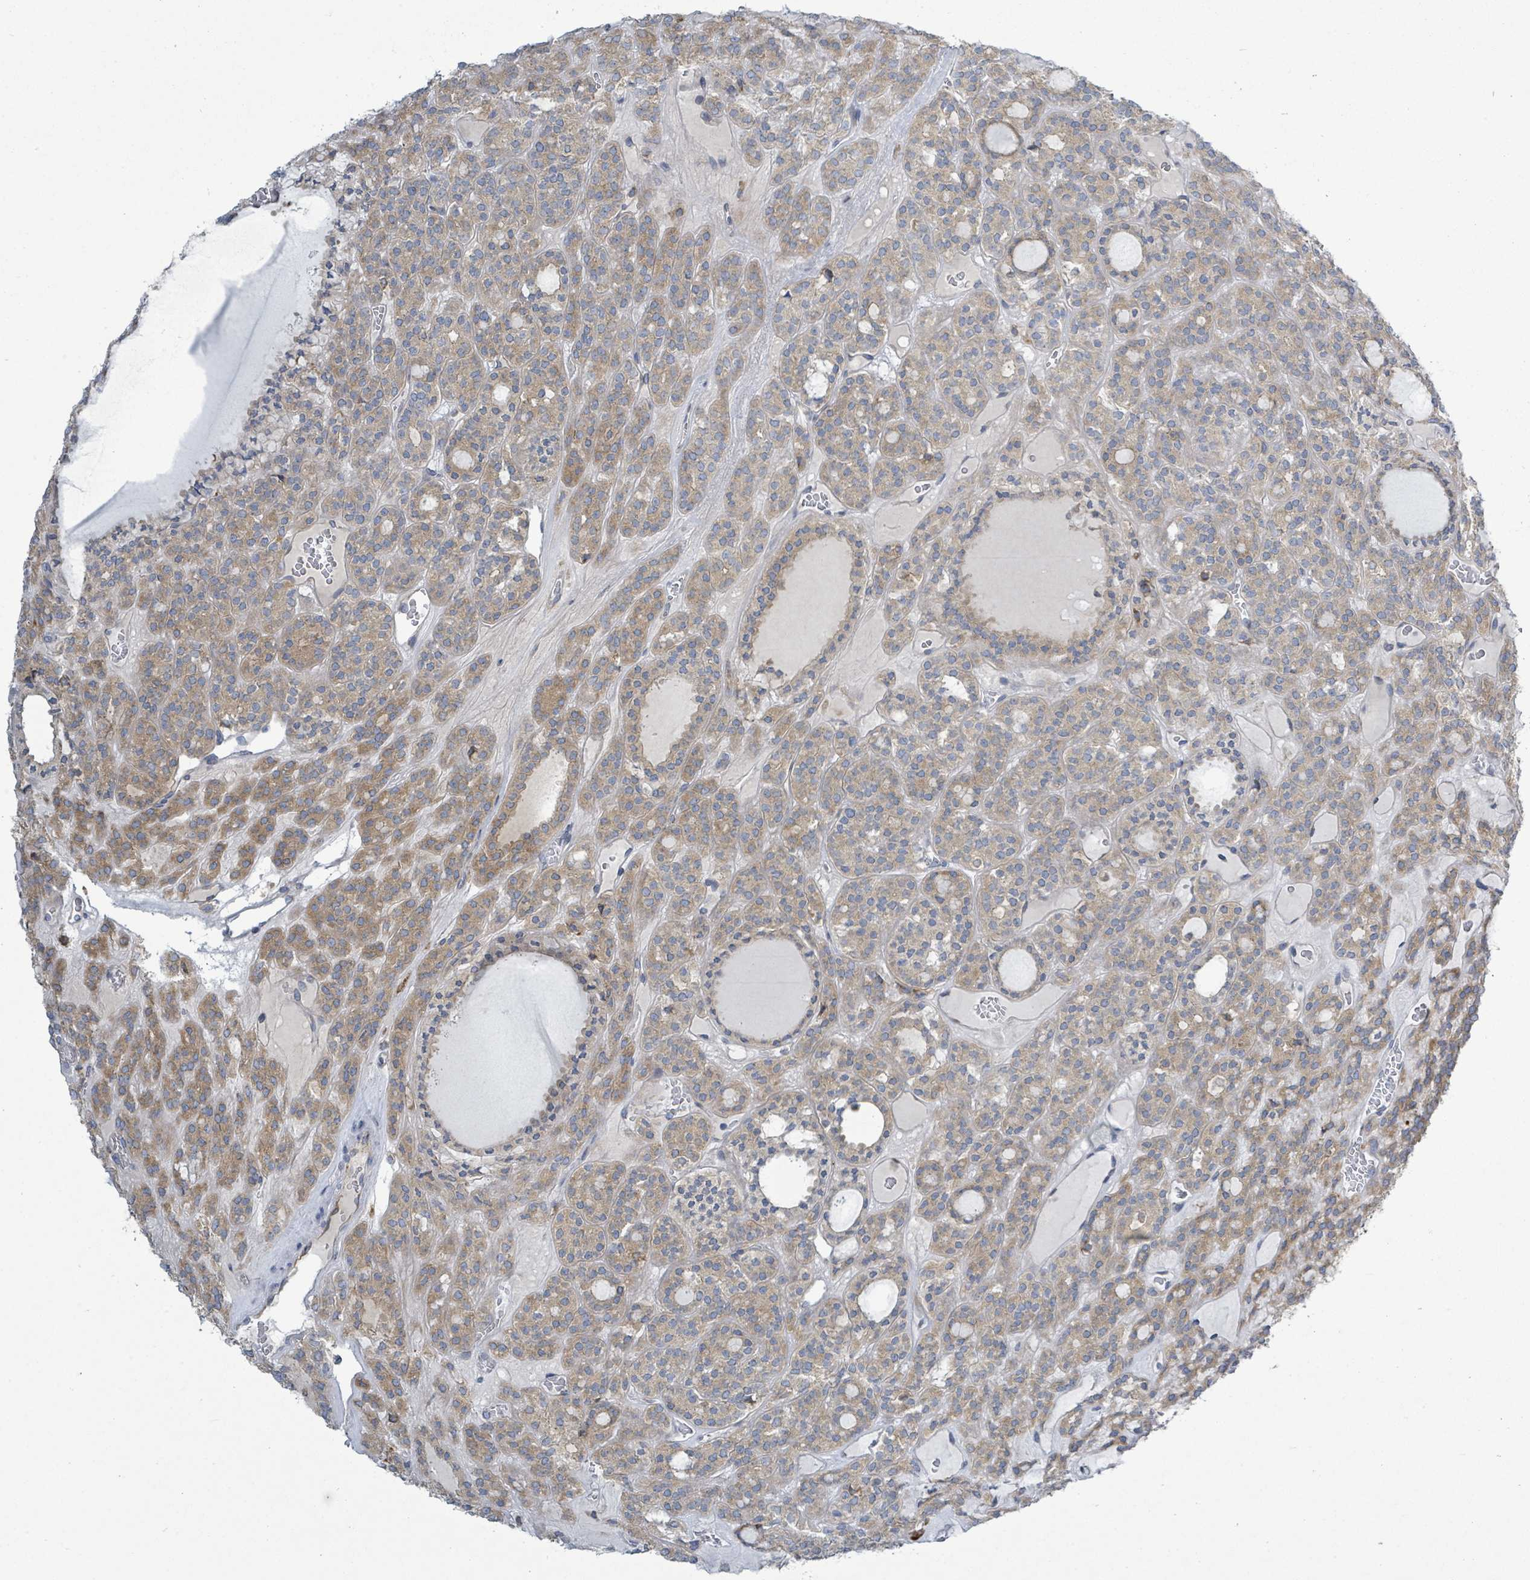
{"staining": {"intensity": "weak", "quantity": ">75%", "location": "cytoplasmic/membranous"}, "tissue": "thyroid cancer", "cell_type": "Tumor cells", "image_type": "cancer", "snomed": [{"axis": "morphology", "description": "Follicular adenoma carcinoma, NOS"}, {"axis": "topography", "description": "Thyroid gland"}], "caption": "The photomicrograph demonstrates immunohistochemical staining of follicular adenoma carcinoma (thyroid). There is weak cytoplasmic/membranous positivity is identified in approximately >75% of tumor cells. (DAB IHC, brown staining for protein, blue staining for nuclei).", "gene": "SIRPB1", "patient": {"sex": "female", "age": 63}}